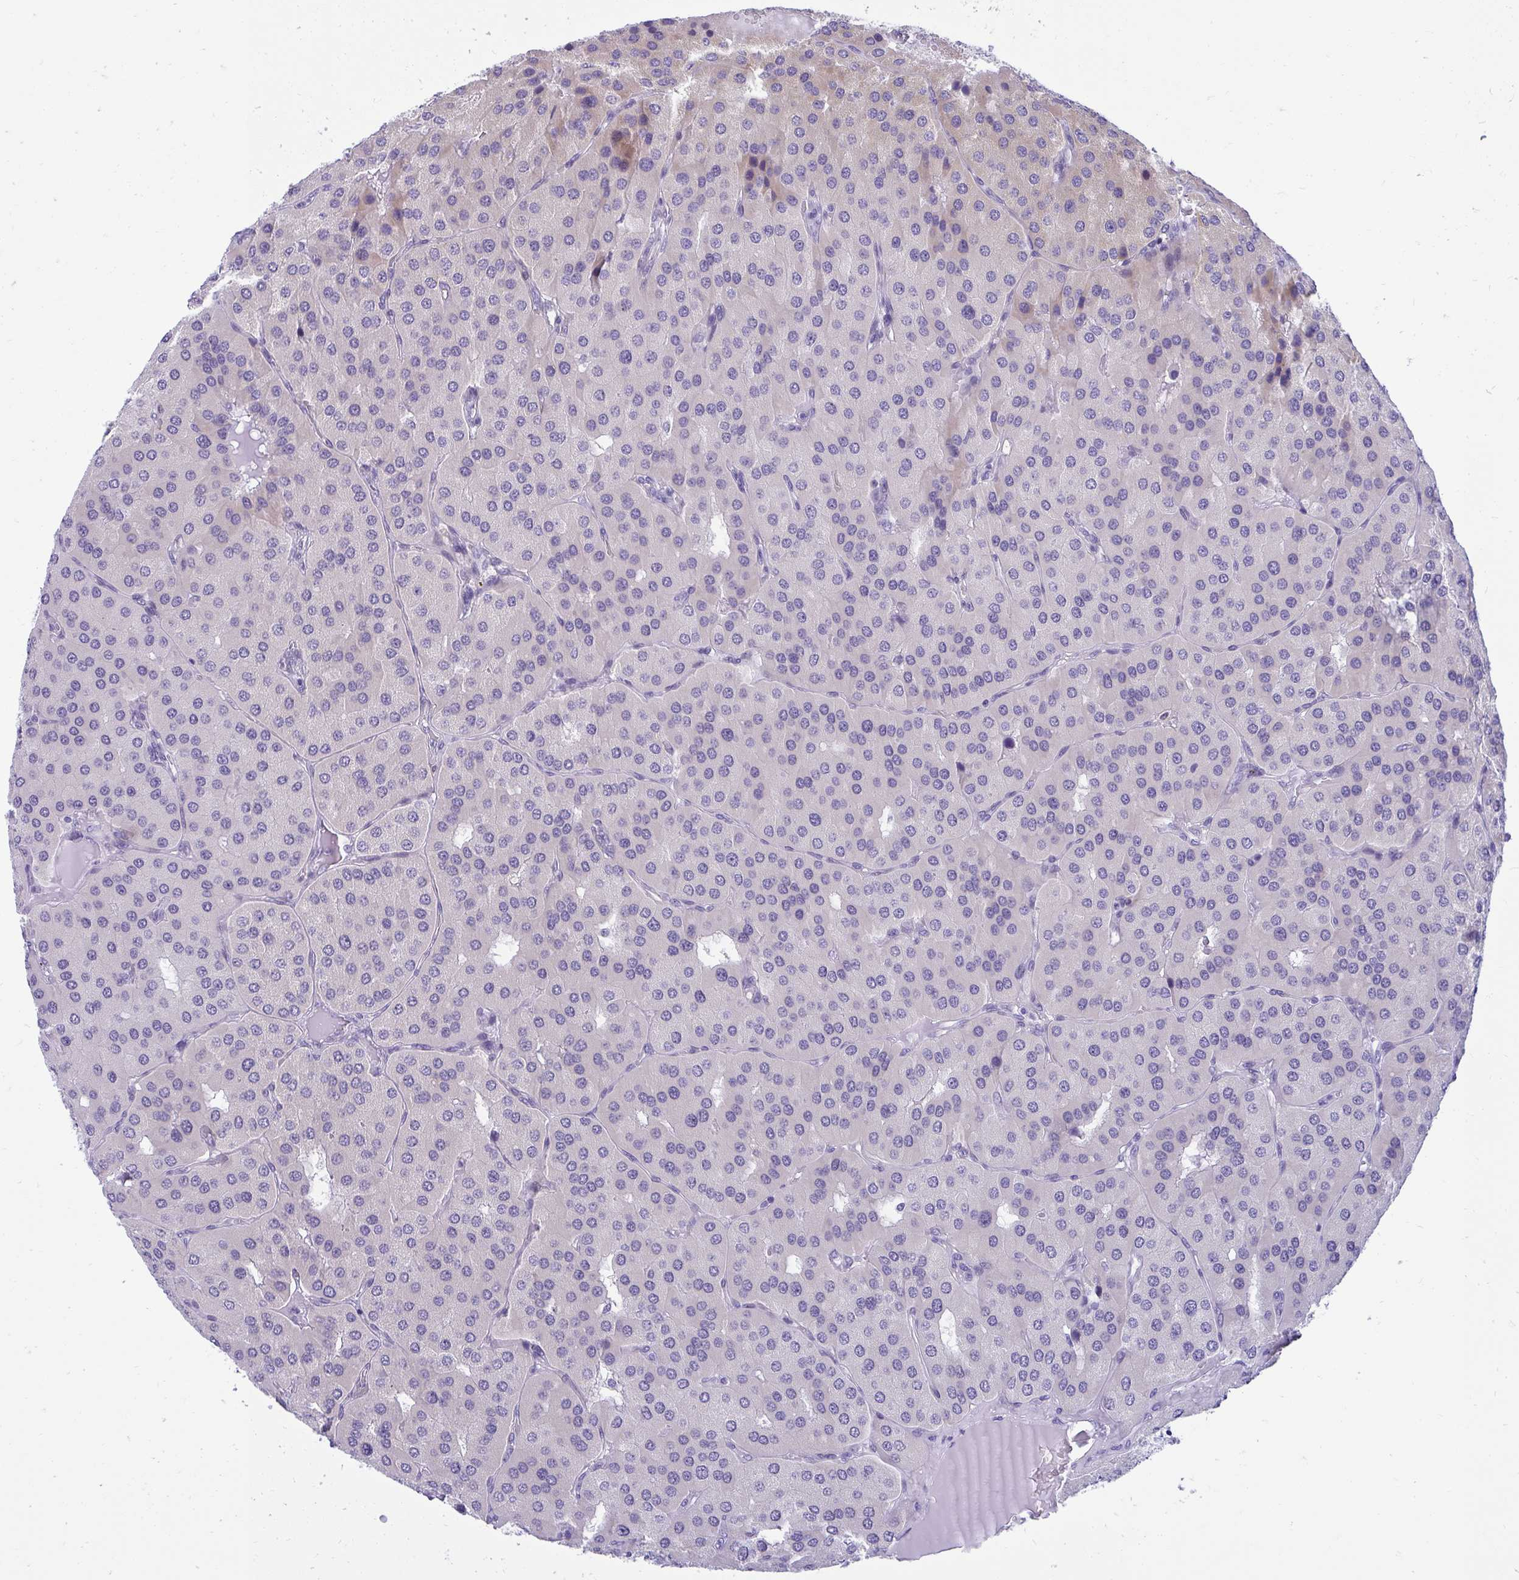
{"staining": {"intensity": "negative", "quantity": "none", "location": "none"}, "tissue": "parathyroid gland", "cell_type": "Glandular cells", "image_type": "normal", "snomed": [{"axis": "morphology", "description": "Normal tissue, NOS"}, {"axis": "morphology", "description": "Adenoma, NOS"}, {"axis": "topography", "description": "Parathyroid gland"}], "caption": "Immunohistochemistry of benign parathyroid gland reveals no staining in glandular cells. The staining was performed using DAB to visualize the protein expression in brown, while the nuclei were stained in blue with hematoxylin (Magnification: 20x).", "gene": "TSBP1", "patient": {"sex": "female", "age": 86}}